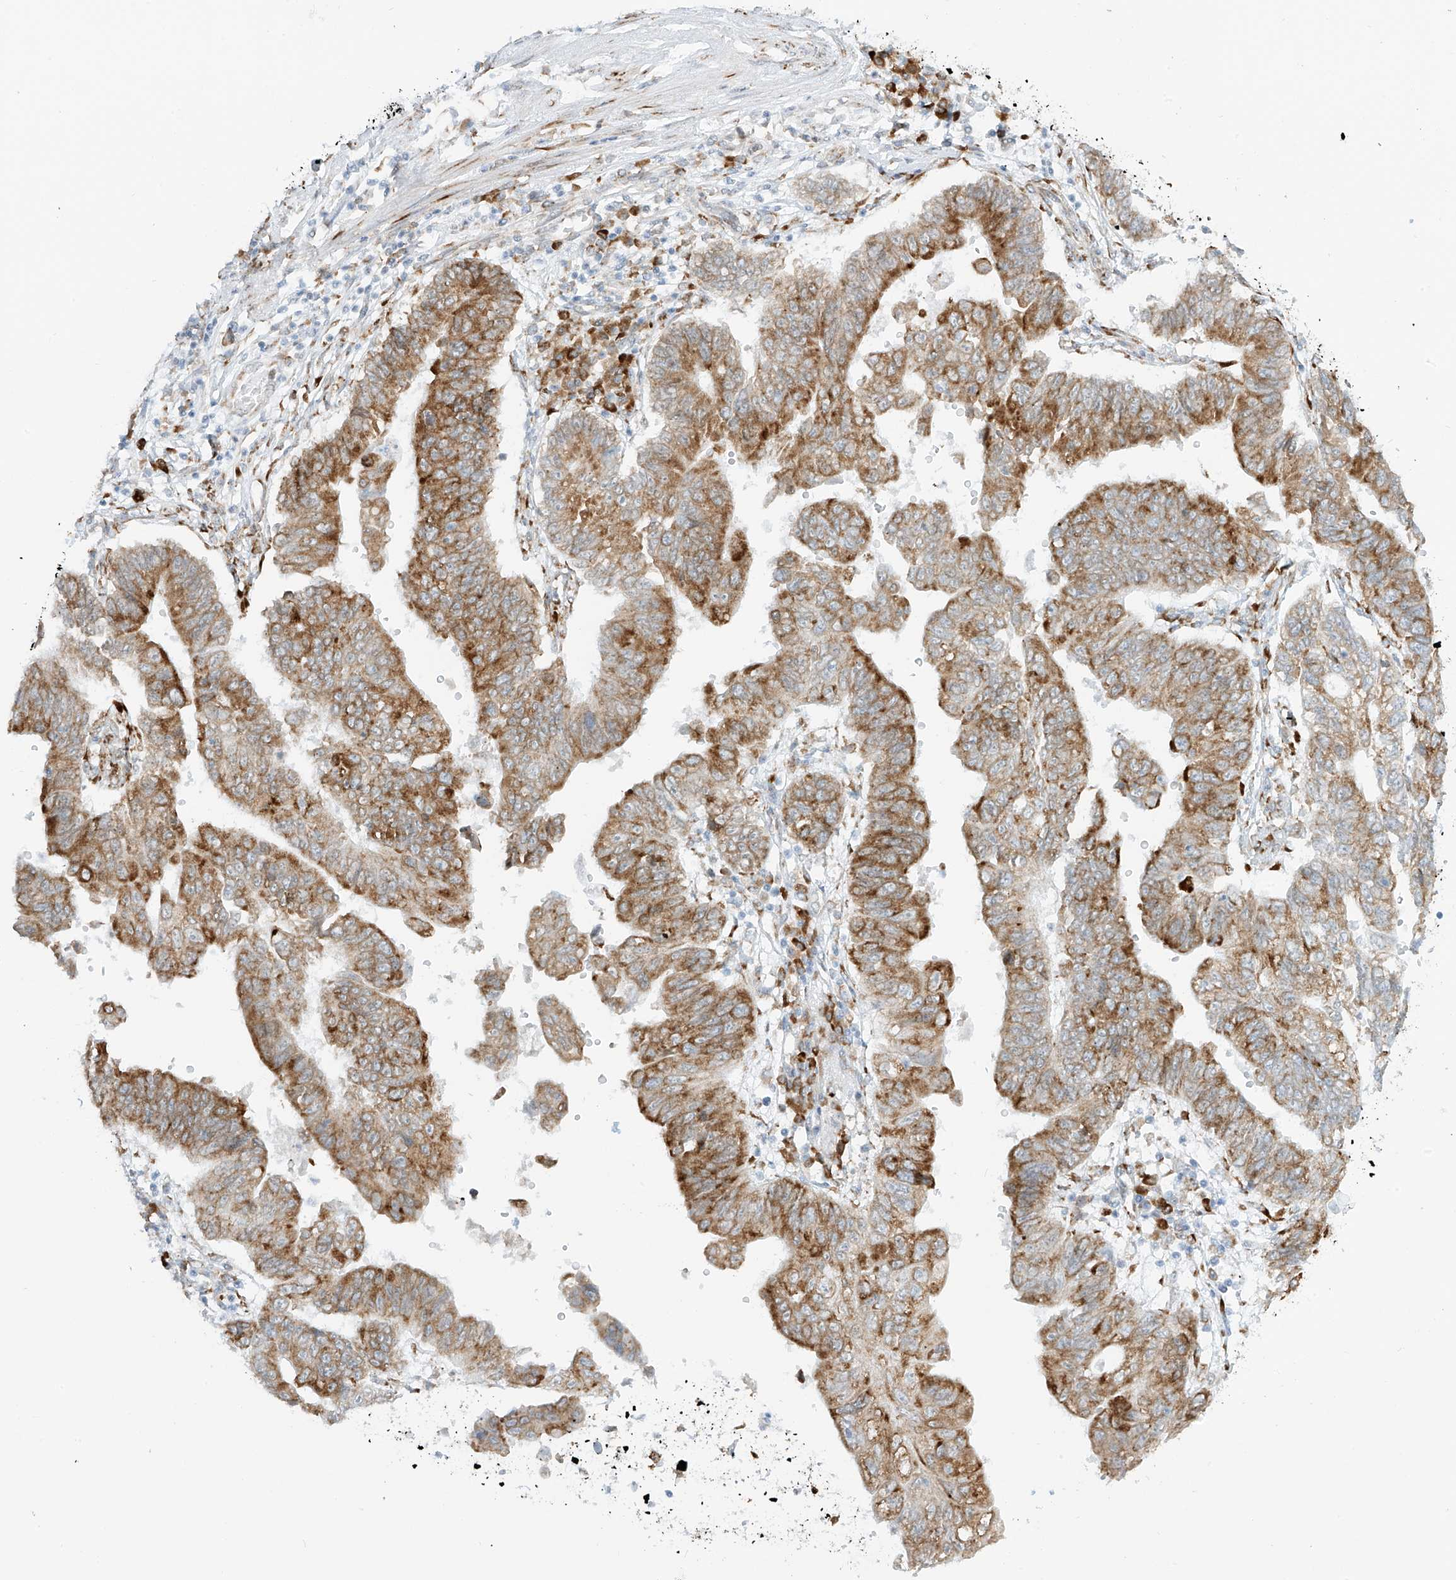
{"staining": {"intensity": "moderate", "quantity": ">75%", "location": "cytoplasmic/membranous"}, "tissue": "stomach cancer", "cell_type": "Tumor cells", "image_type": "cancer", "snomed": [{"axis": "morphology", "description": "Adenocarcinoma, NOS"}, {"axis": "topography", "description": "Stomach"}], "caption": "Immunohistochemical staining of human stomach cancer (adenocarcinoma) reveals medium levels of moderate cytoplasmic/membranous expression in approximately >75% of tumor cells.", "gene": "LRRC59", "patient": {"sex": "male", "age": 59}}